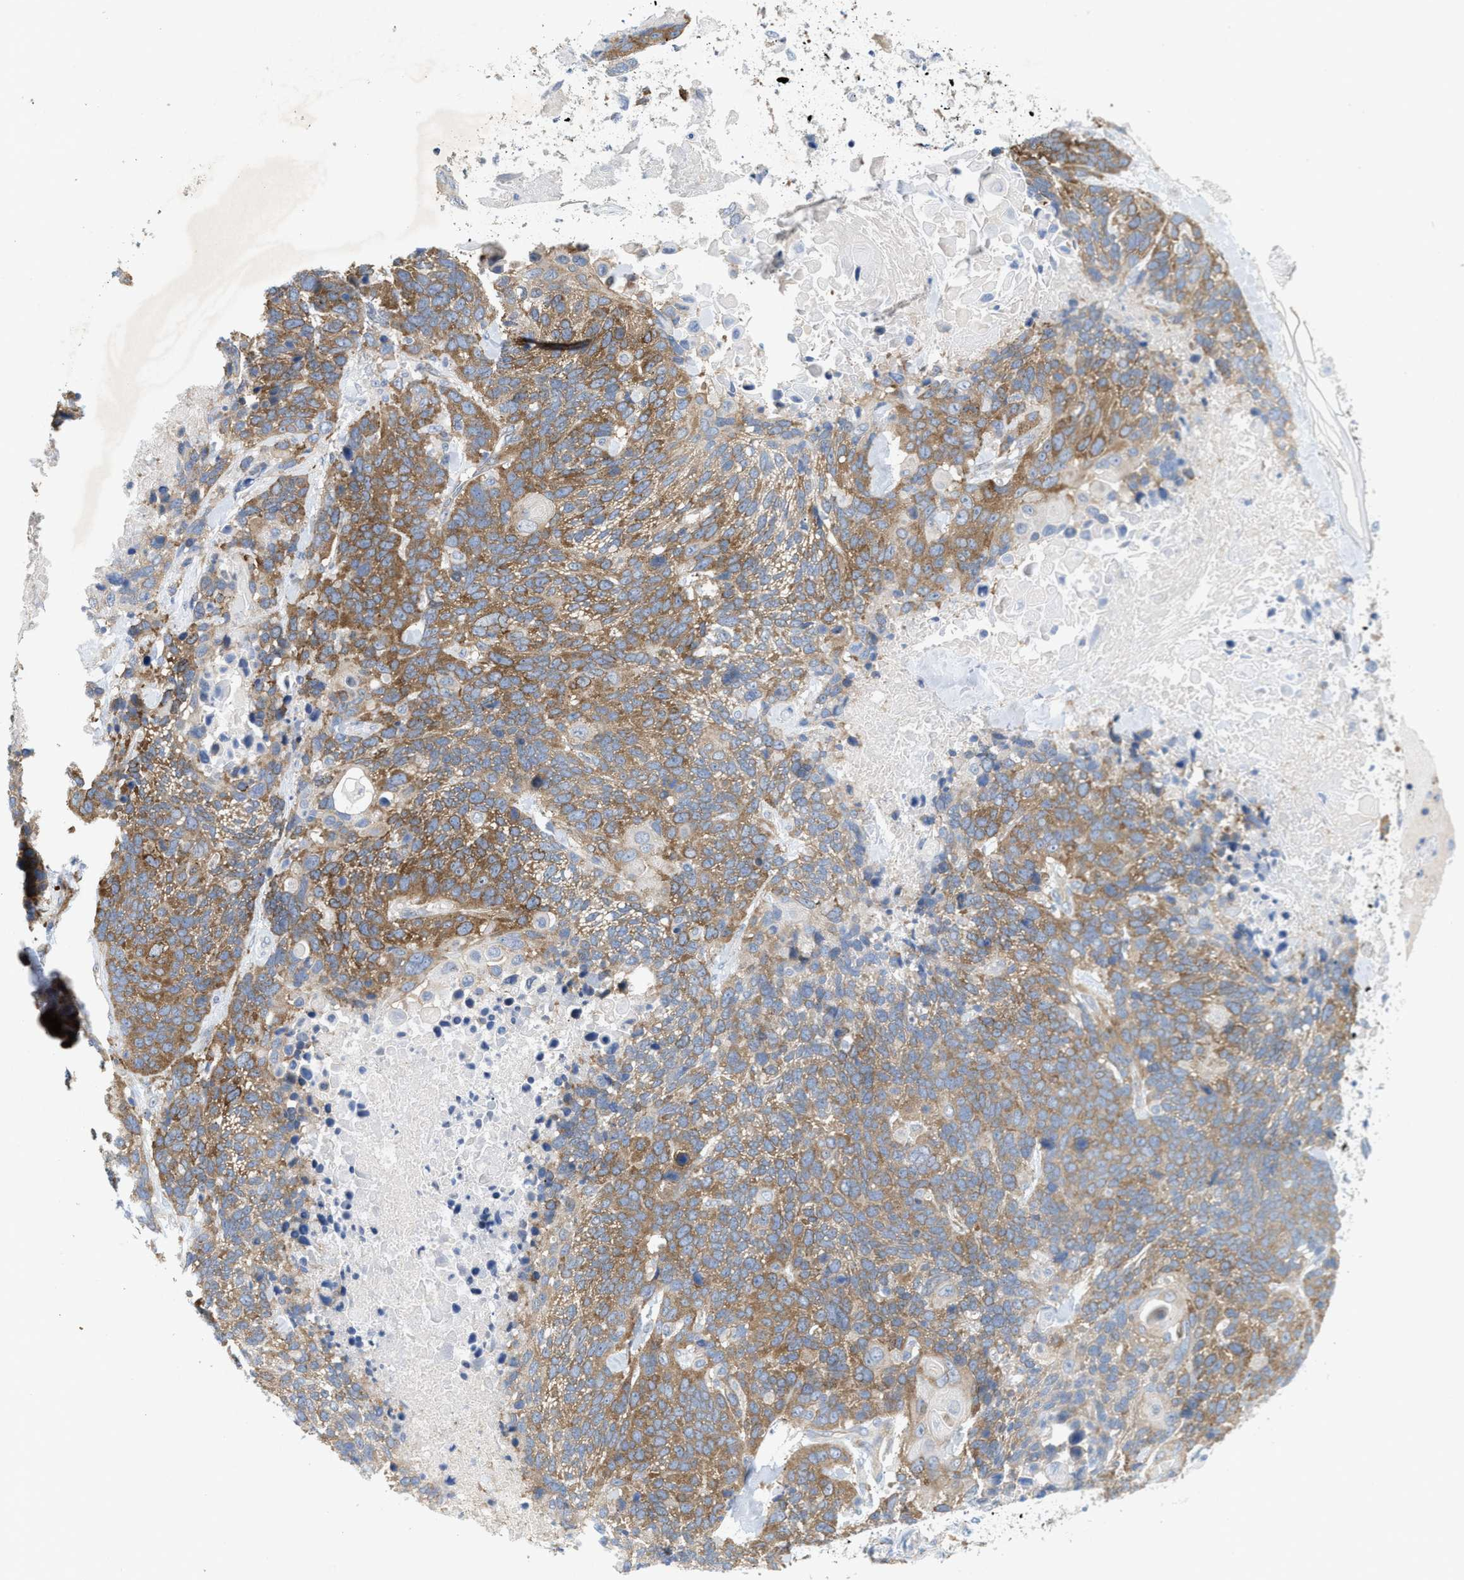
{"staining": {"intensity": "moderate", "quantity": "25%-75%", "location": "cytoplasmic/membranous"}, "tissue": "lung cancer", "cell_type": "Tumor cells", "image_type": "cancer", "snomed": [{"axis": "morphology", "description": "Squamous cell carcinoma, NOS"}, {"axis": "topography", "description": "Lung"}], "caption": "Lung cancer (squamous cell carcinoma) stained with DAB IHC shows medium levels of moderate cytoplasmic/membranous staining in approximately 25%-75% of tumor cells.", "gene": "UBAP2", "patient": {"sex": "male", "age": 65}}